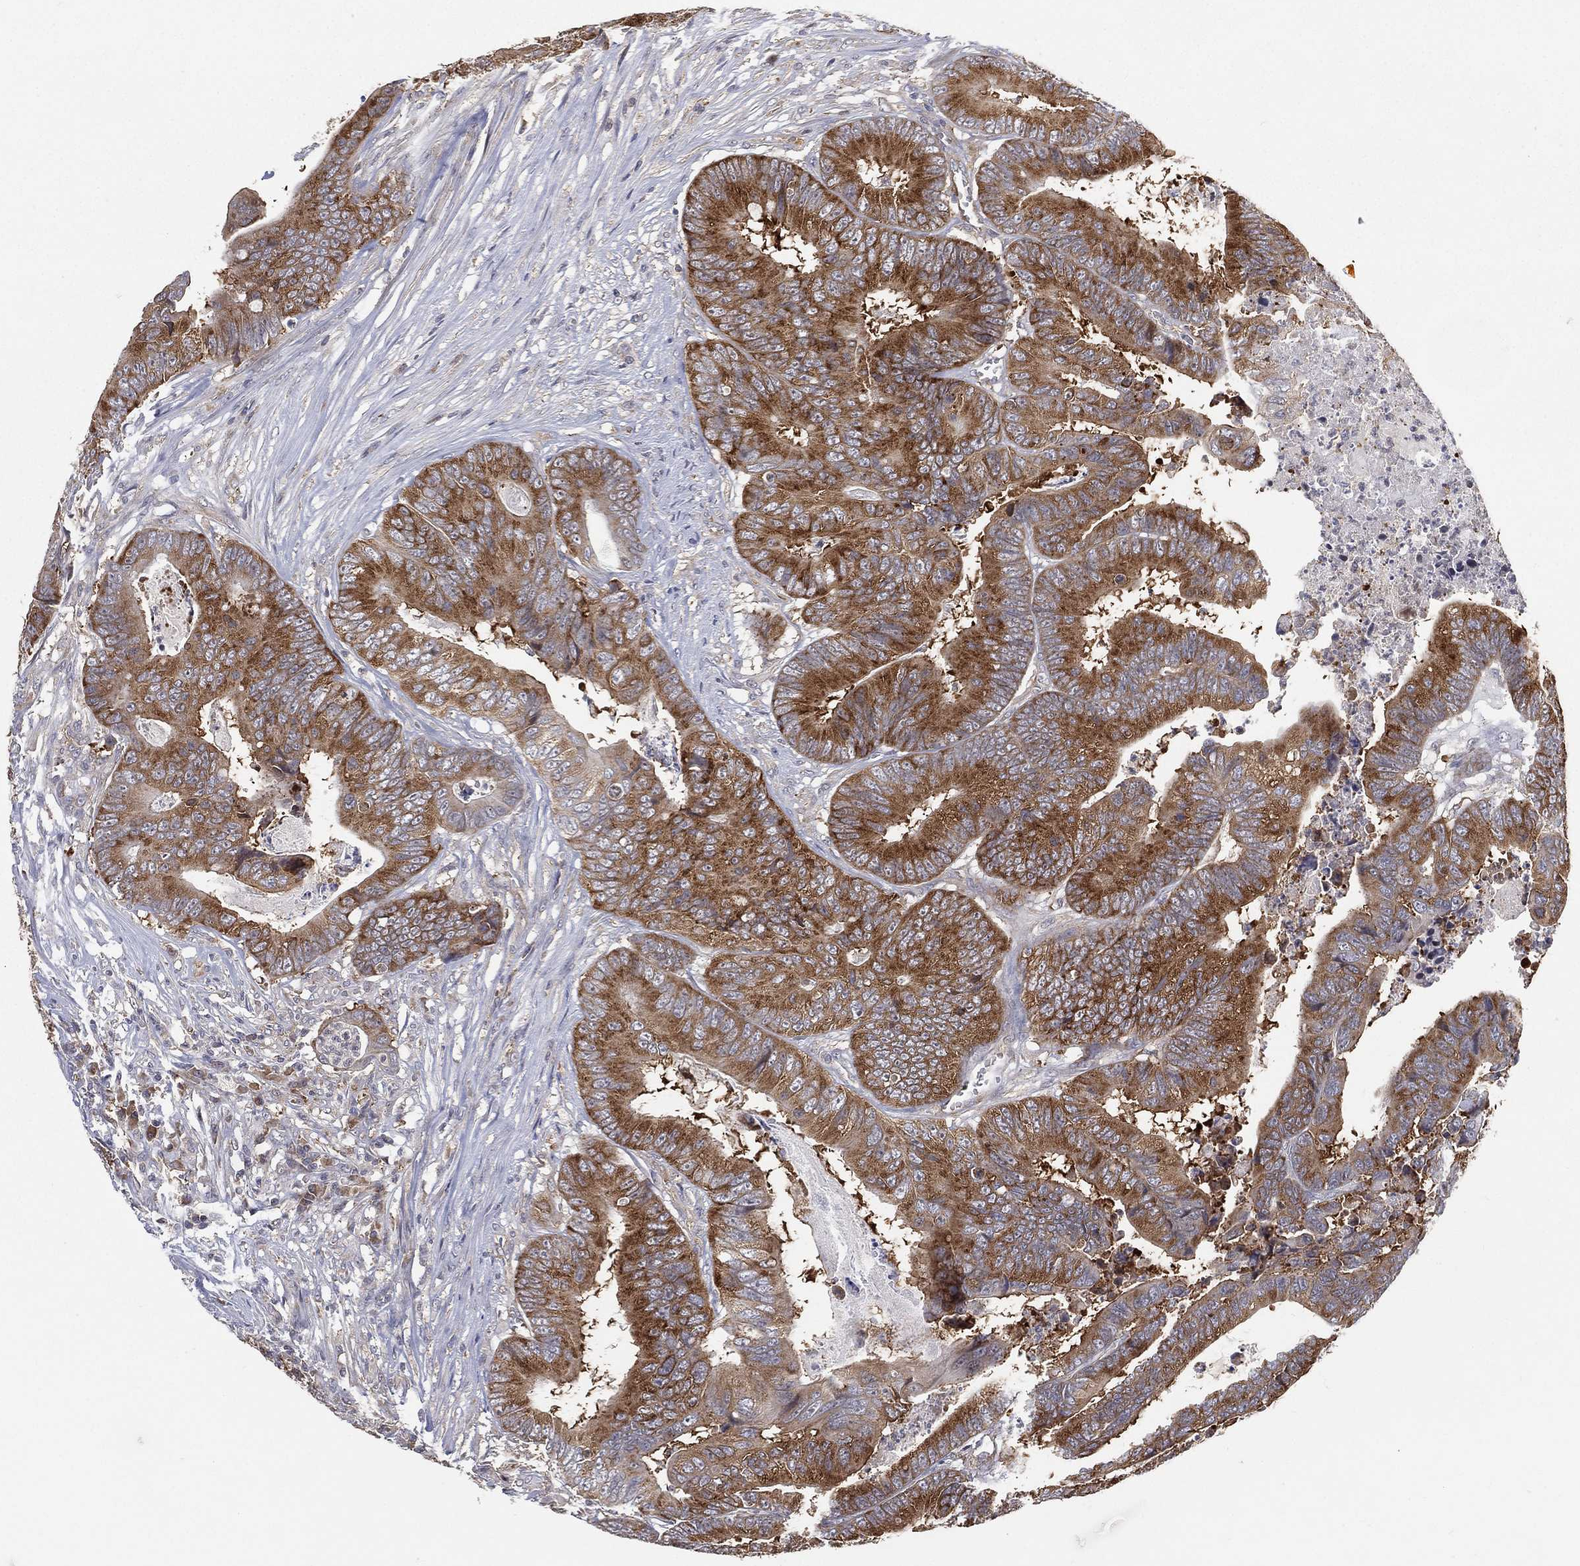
{"staining": {"intensity": "strong", "quantity": ">75%", "location": "cytoplasmic/membranous"}, "tissue": "colorectal cancer", "cell_type": "Tumor cells", "image_type": "cancer", "snomed": [{"axis": "morphology", "description": "Adenocarcinoma, NOS"}, {"axis": "topography", "description": "Colon"}], "caption": "Immunohistochemistry (IHC) staining of colorectal cancer, which reveals high levels of strong cytoplasmic/membranous positivity in about >75% of tumor cells indicating strong cytoplasmic/membranous protein positivity. The staining was performed using DAB (3,3'-diaminobenzidine) (brown) for protein detection and nuclei were counterstained in hematoxylin (blue).", "gene": "TMTC4", "patient": {"sex": "male", "age": 84}}